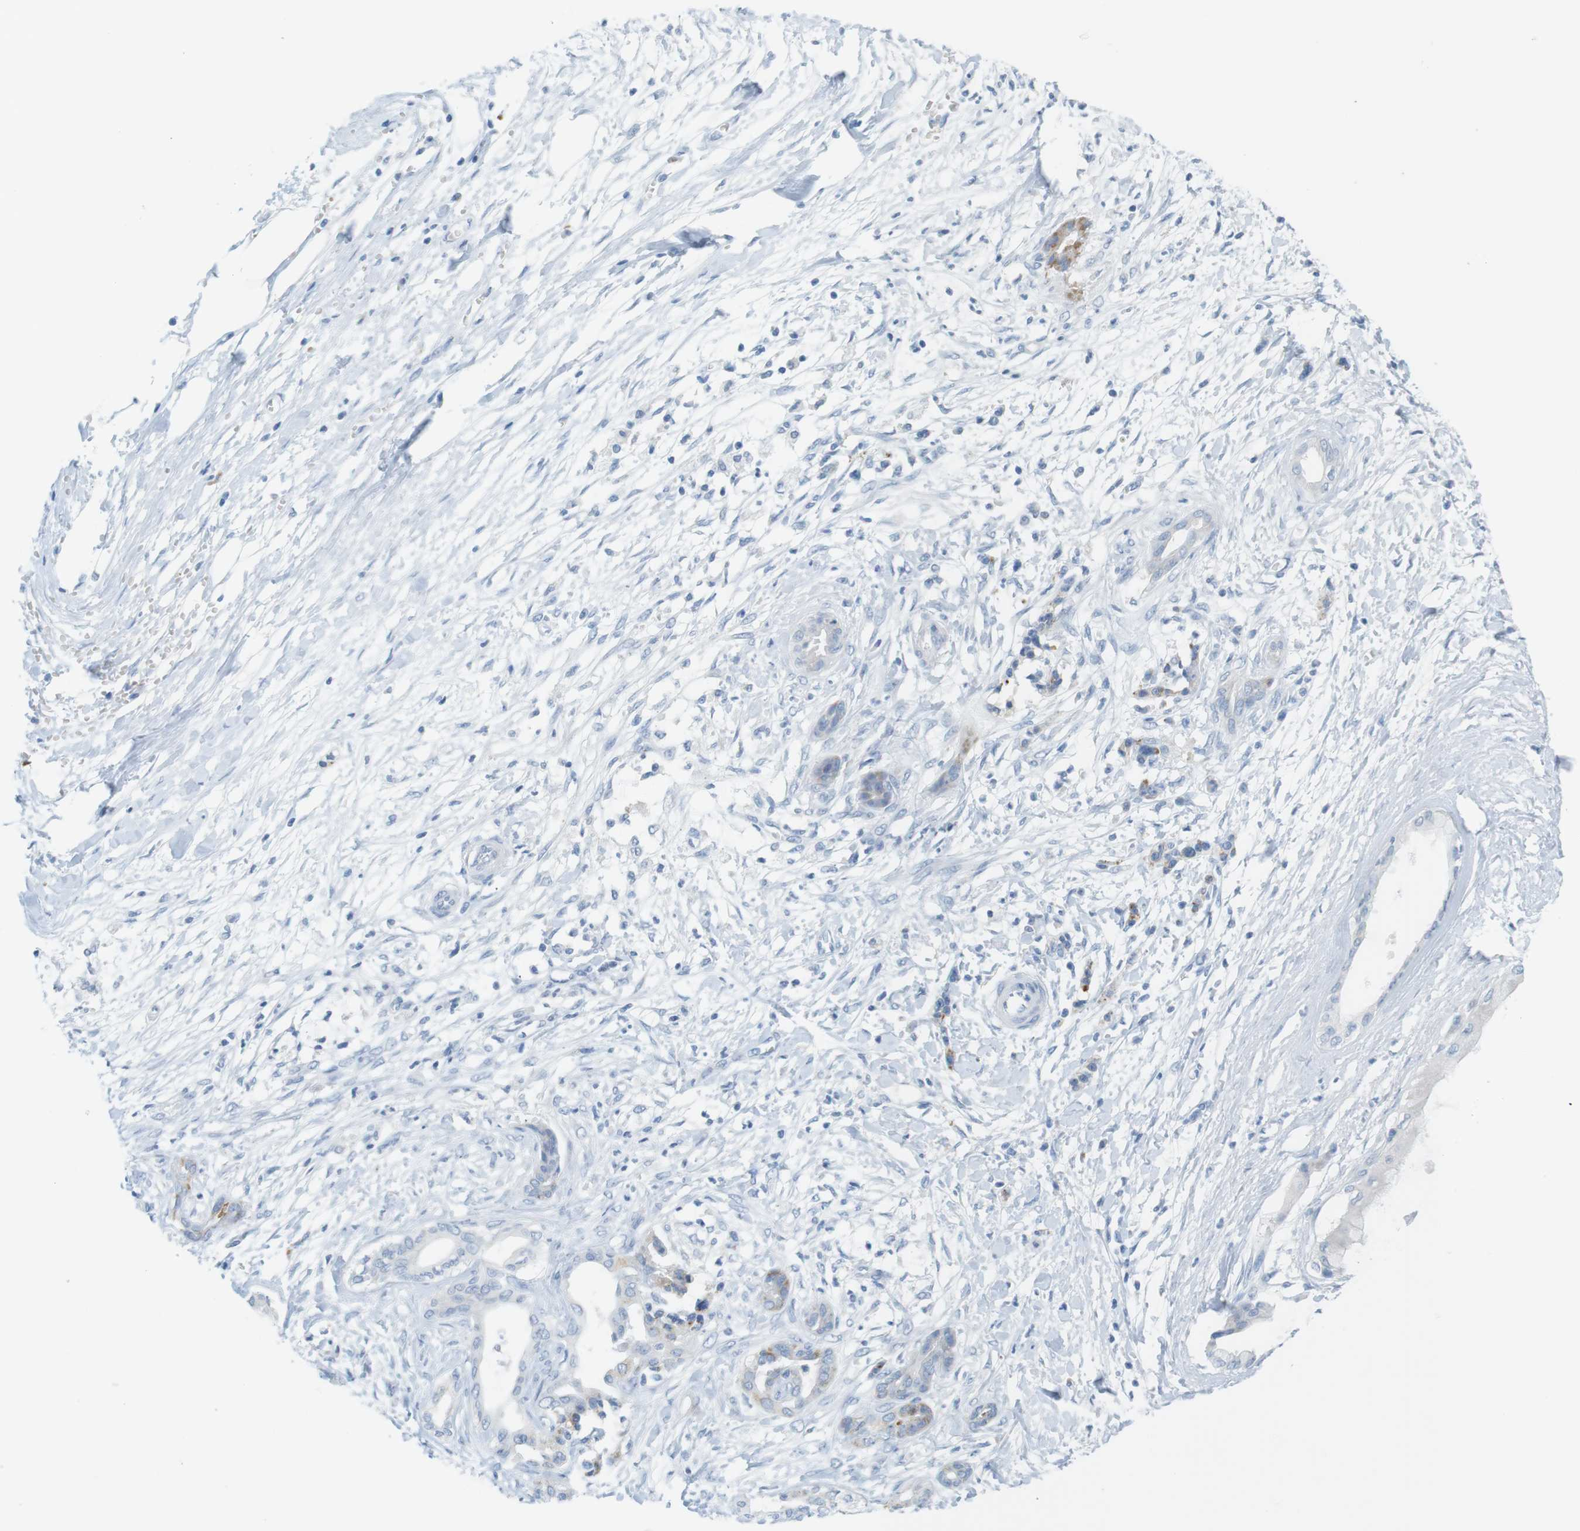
{"staining": {"intensity": "moderate", "quantity": "<25%", "location": "cytoplasmic/membranous"}, "tissue": "pancreatic cancer", "cell_type": "Tumor cells", "image_type": "cancer", "snomed": [{"axis": "morphology", "description": "Adenocarcinoma, NOS"}, {"axis": "topography", "description": "Pancreas"}], "caption": "High-power microscopy captured an IHC micrograph of pancreatic cancer, revealing moderate cytoplasmic/membranous positivity in approximately <25% of tumor cells.", "gene": "YIPF1", "patient": {"sex": "male", "age": 56}}